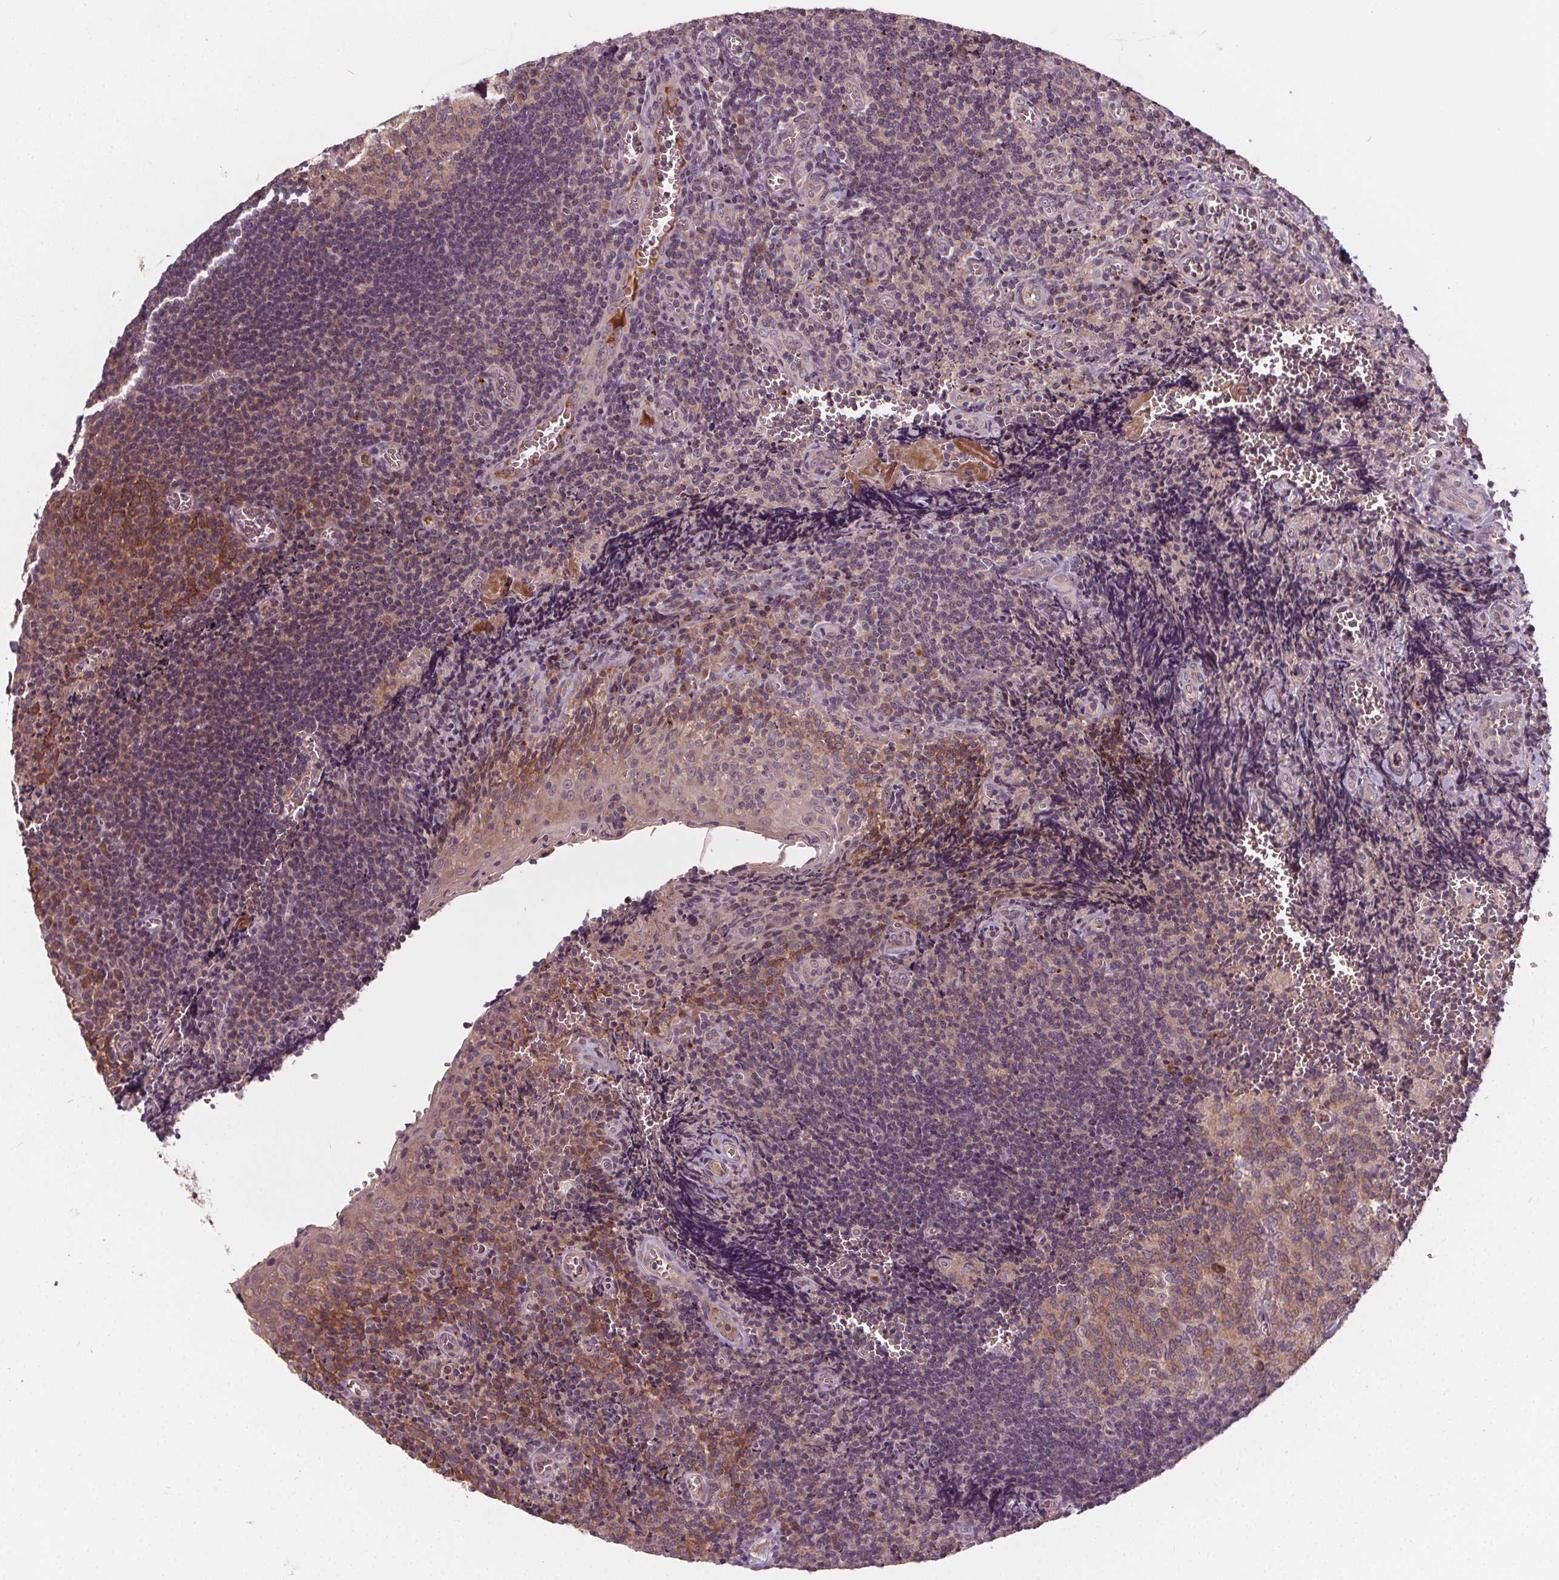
{"staining": {"intensity": "negative", "quantity": "none", "location": "none"}, "tissue": "tonsil", "cell_type": "Germinal center cells", "image_type": "normal", "snomed": [{"axis": "morphology", "description": "Normal tissue, NOS"}, {"axis": "morphology", "description": "Inflammation, NOS"}, {"axis": "topography", "description": "Tonsil"}], "caption": "A micrograph of tonsil stained for a protein reveals no brown staining in germinal center cells. (IHC, brightfield microscopy, high magnification).", "gene": "IPO13", "patient": {"sex": "female", "age": 31}}